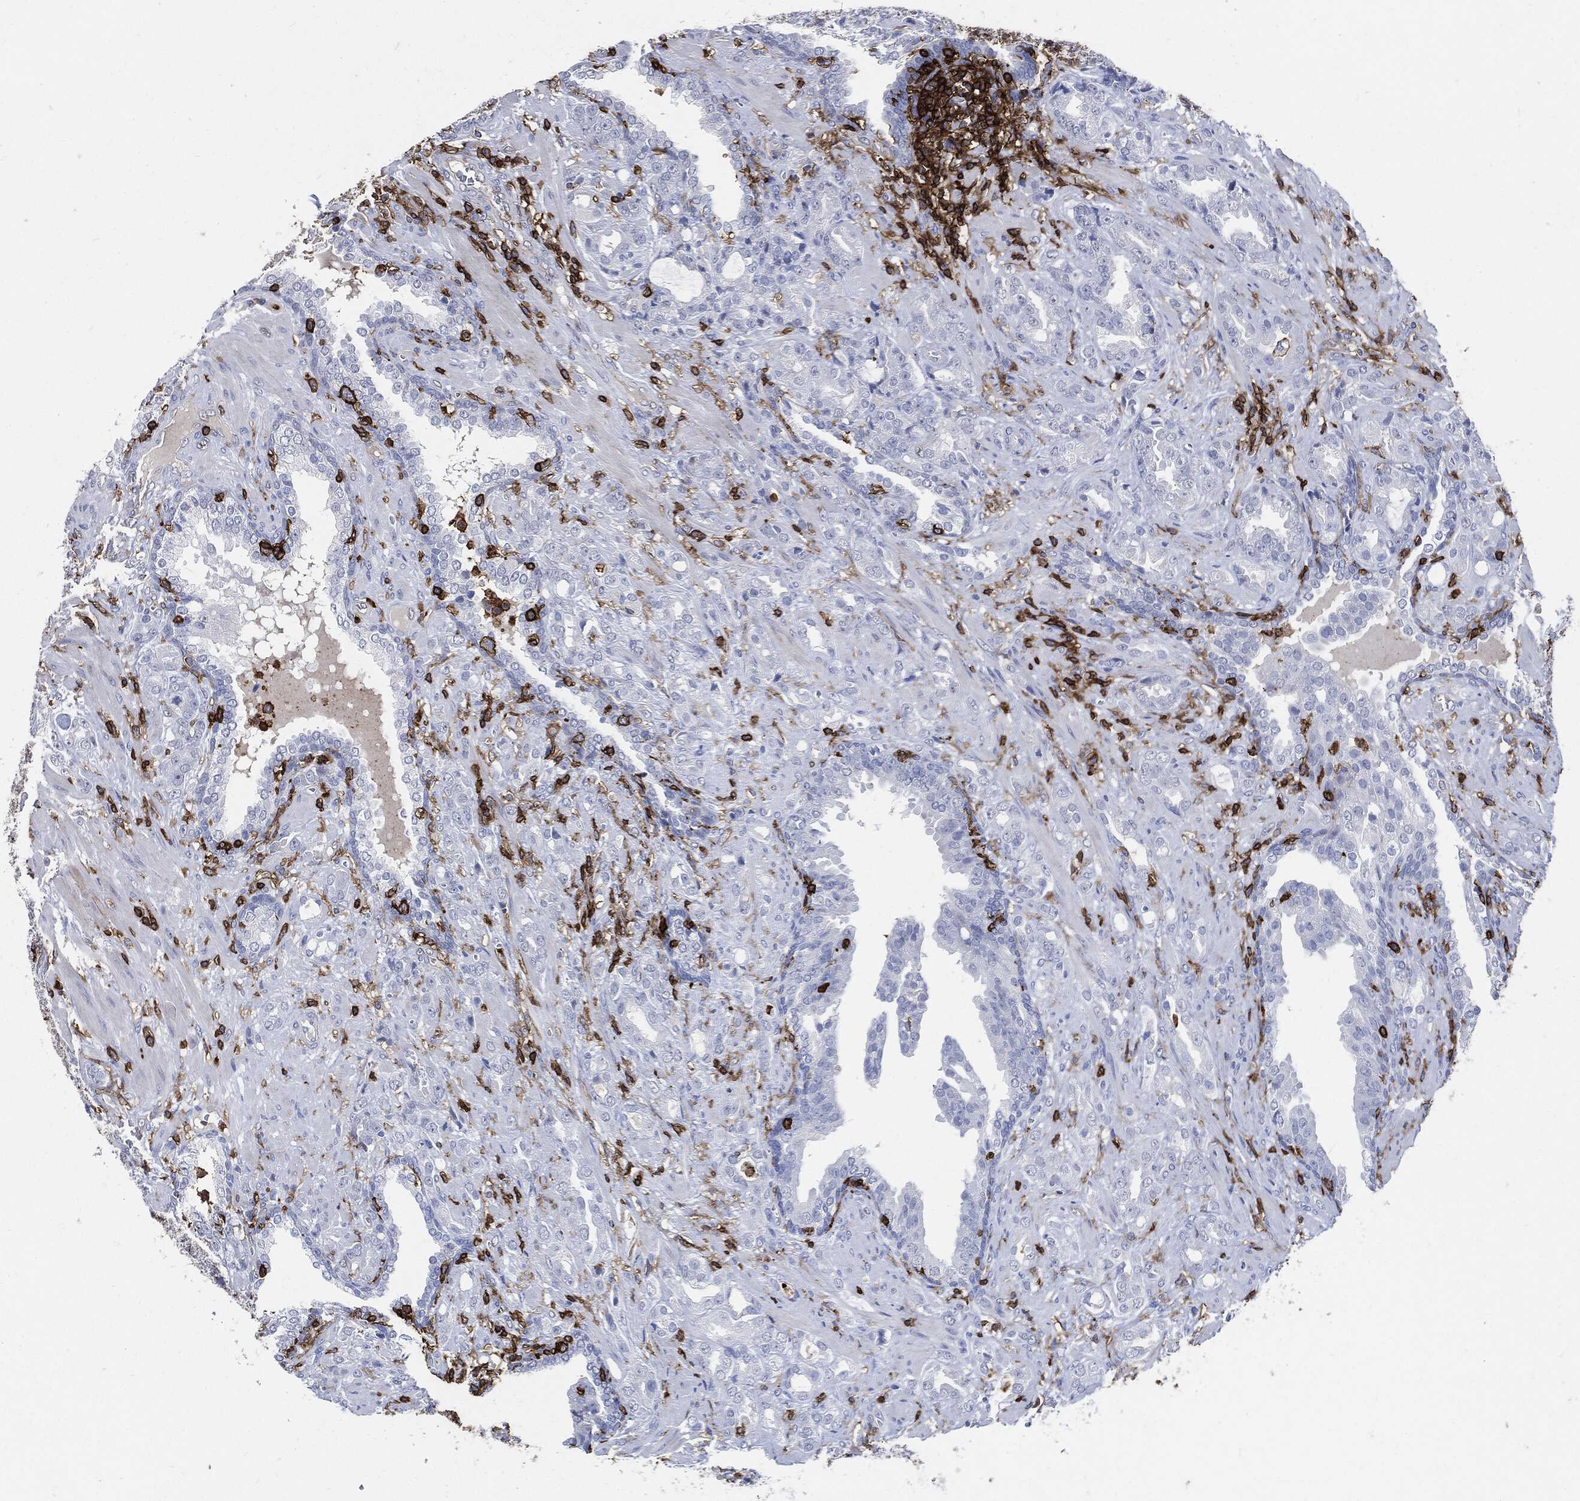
{"staining": {"intensity": "negative", "quantity": "none", "location": "none"}, "tissue": "prostate cancer", "cell_type": "Tumor cells", "image_type": "cancer", "snomed": [{"axis": "morphology", "description": "Adenocarcinoma, NOS"}, {"axis": "topography", "description": "Prostate"}], "caption": "Immunohistochemical staining of adenocarcinoma (prostate) shows no significant staining in tumor cells. (Stains: DAB IHC with hematoxylin counter stain, Microscopy: brightfield microscopy at high magnification).", "gene": "PTPRC", "patient": {"sex": "male", "age": 57}}